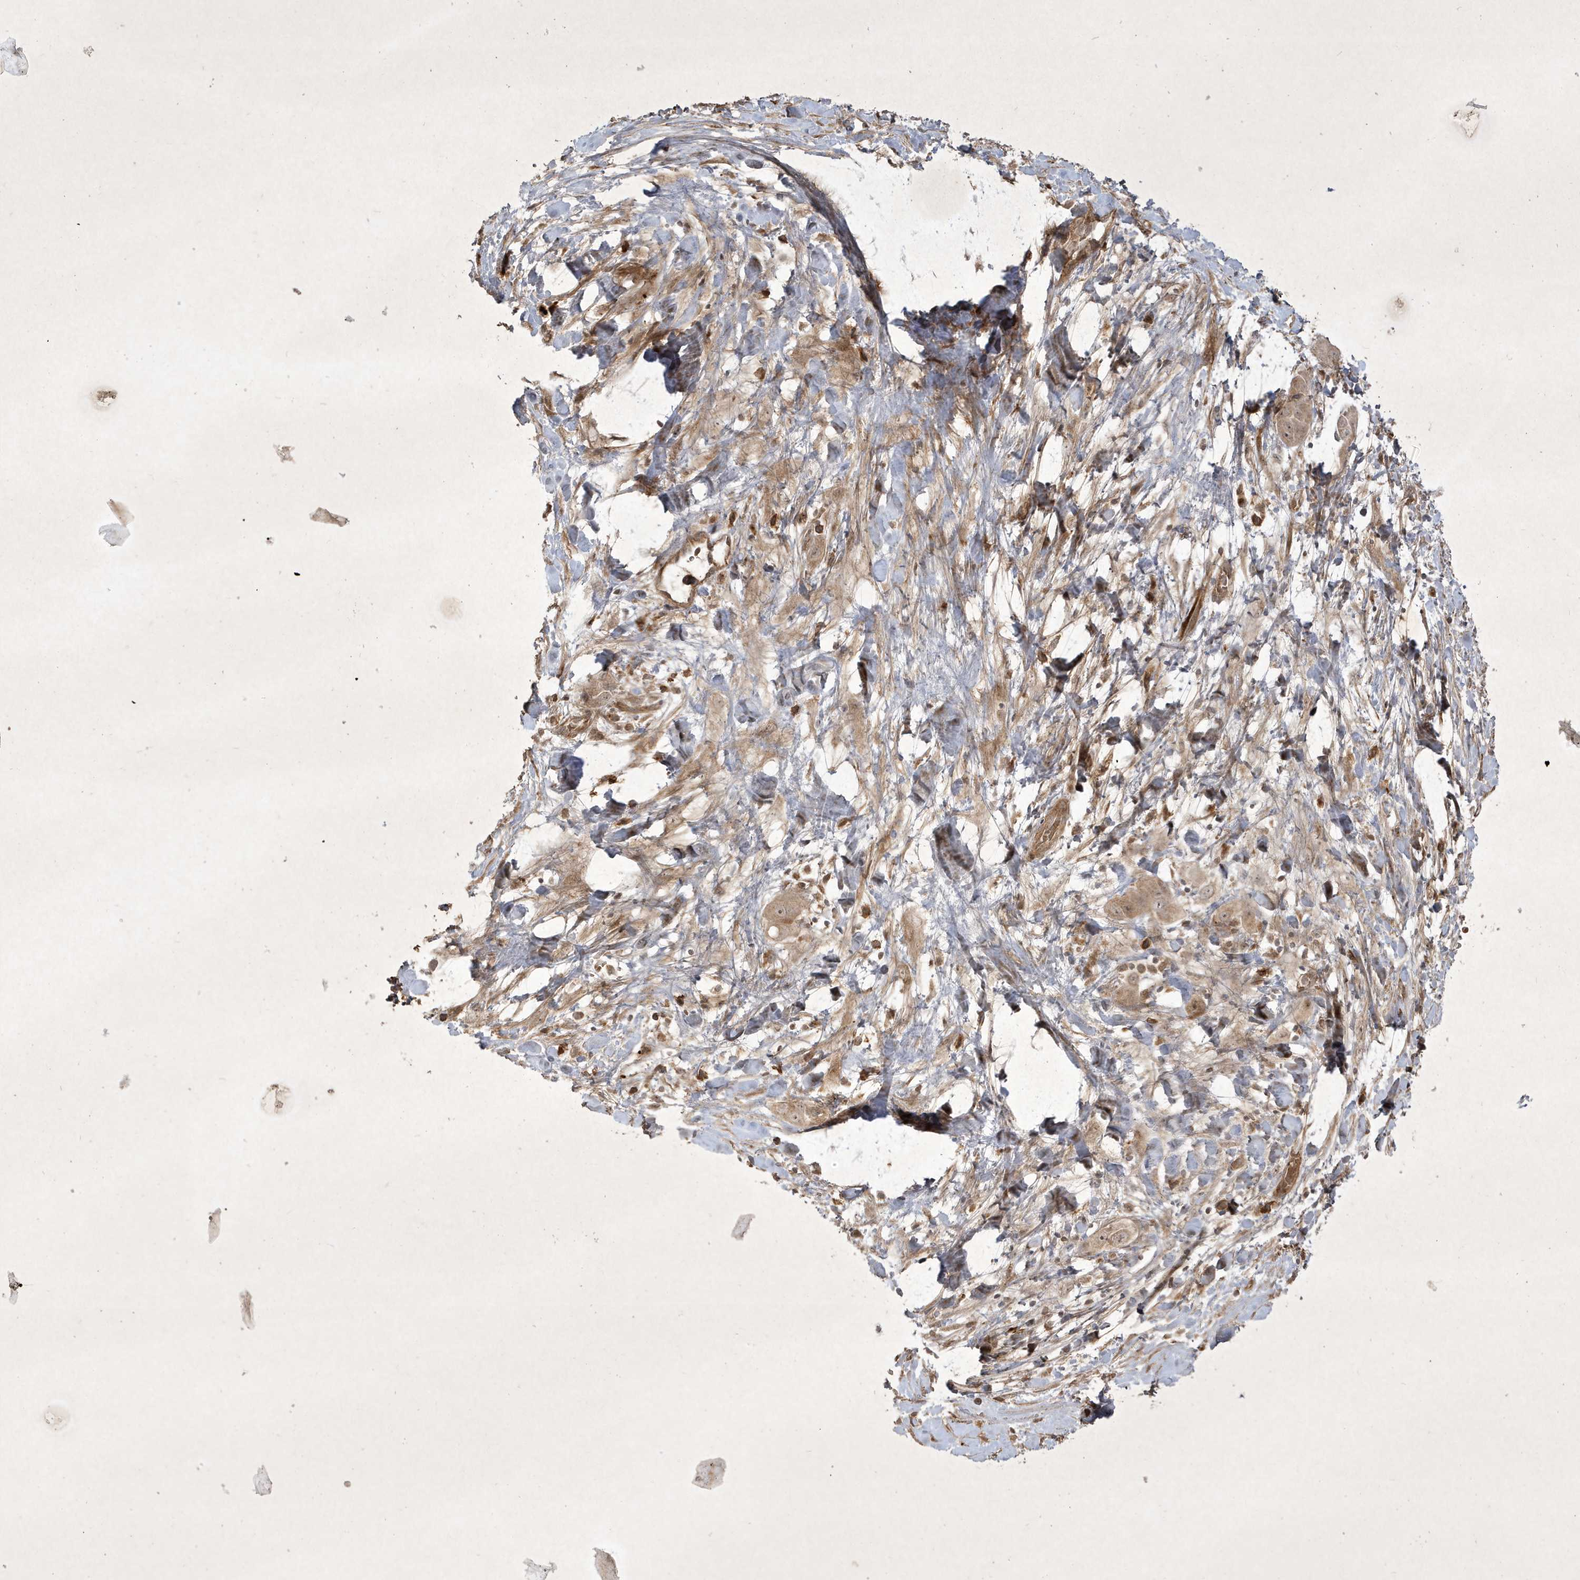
{"staining": {"intensity": "weak", "quantity": ">75%", "location": "cytoplasmic/membranous"}, "tissue": "liver cancer", "cell_type": "Tumor cells", "image_type": "cancer", "snomed": [{"axis": "morphology", "description": "Cholangiocarcinoma"}, {"axis": "topography", "description": "Liver"}], "caption": "Liver cancer (cholangiocarcinoma) stained for a protein exhibits weak cytoplasmic/membranous positivity in tumor cells.", "gene": "FAM83C", "patient": {"sex": "female", "age": 52}}